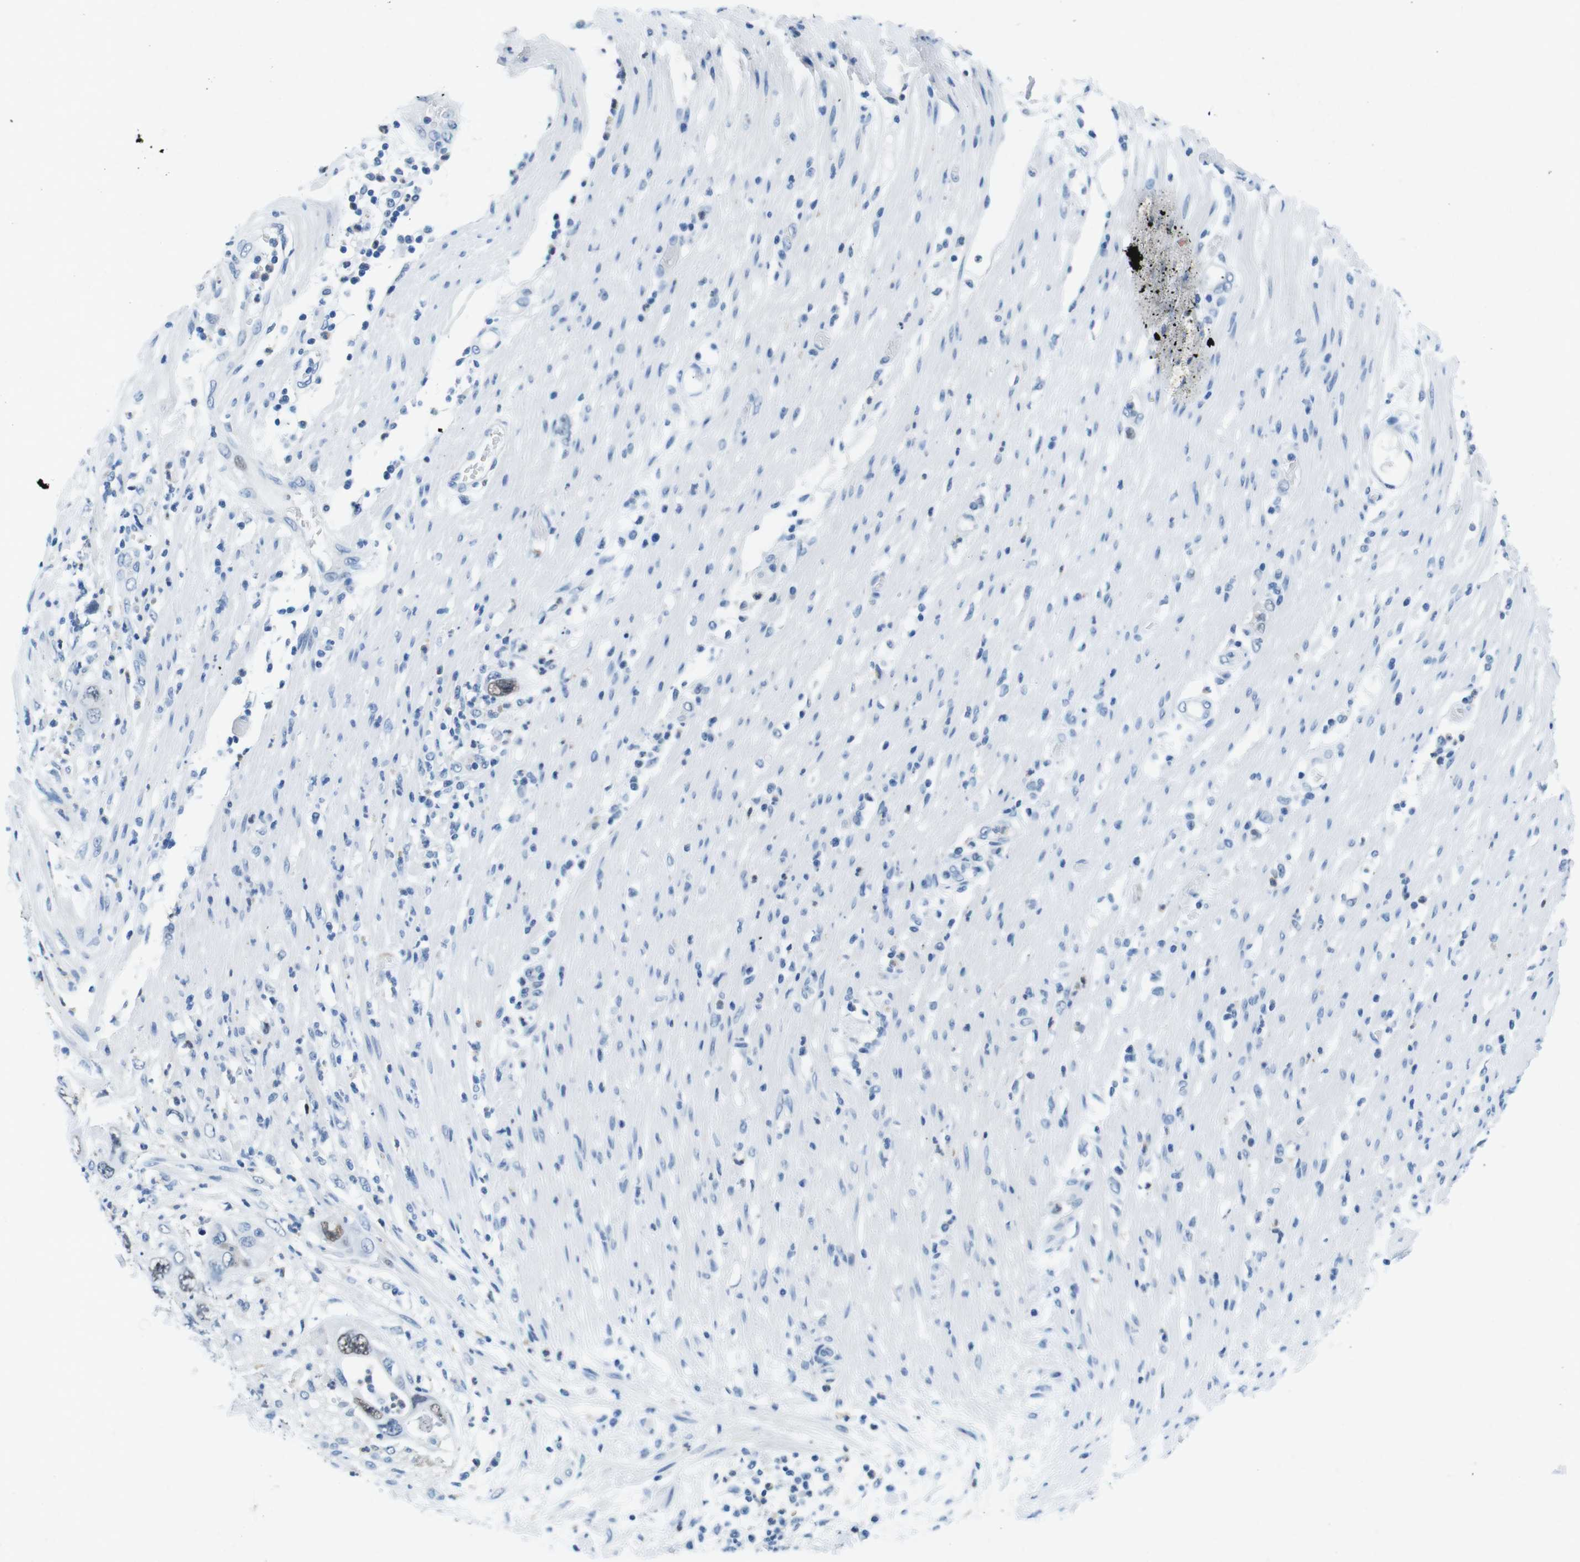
{"staining": {"intensity": "negative", "quantity": "none", "location": "none"}, "tissue": "pancreatic cancer", "cell_type": "Tumor cells", "image_type": "cancer", "snomed": [{"axis": "morphology", "description": "Adenocarcinoma, NOS"}, {"axis": "topography", "description": "Pancreas"}], "caption": "Immunohistochemical staining of pancreatic cancer (adenocarcinoma) shows no significant positivity in tumor cells.", "gene": "CTAG1B", "patient": {"sex": "female", "age": 71}}